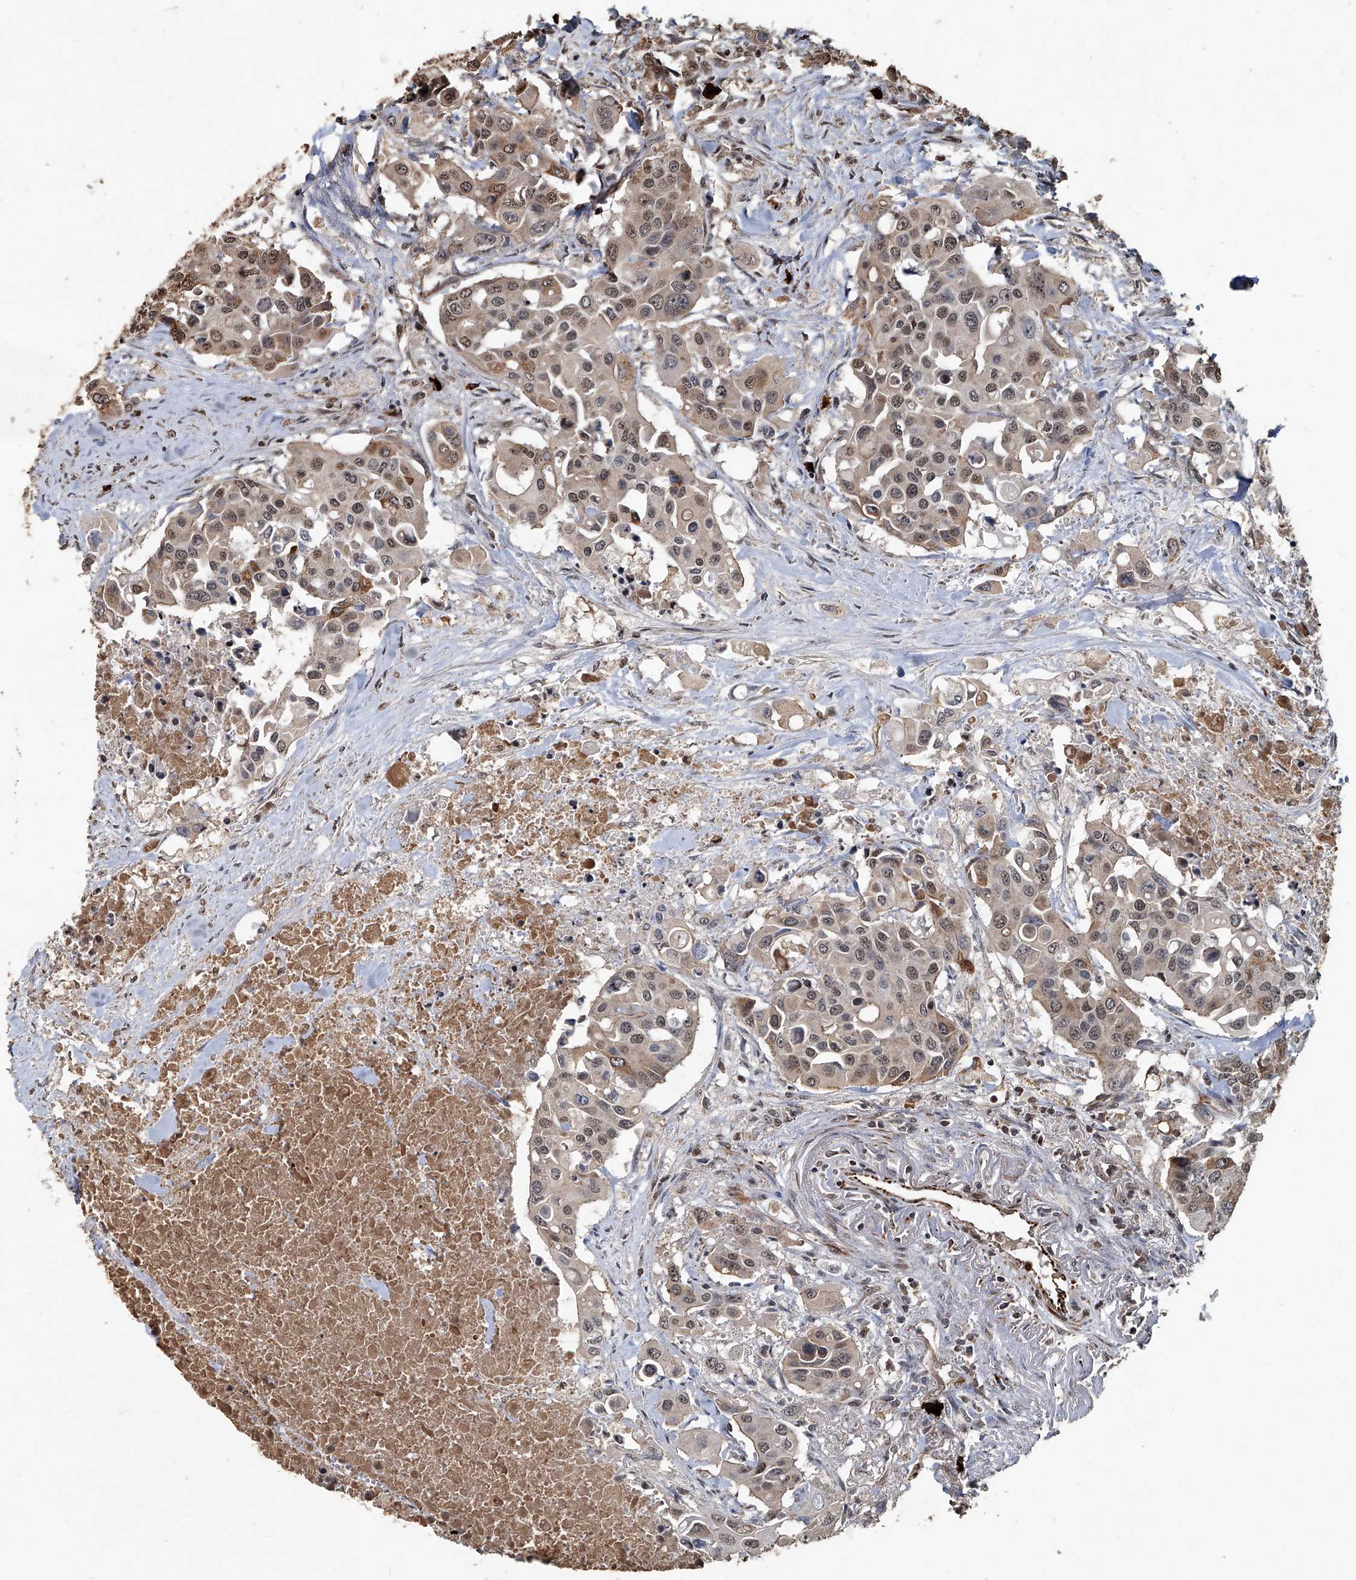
{"staining": {"intensity": "moderate", "quantity": "25%-75%", "location": "cytoplasmic/membranous,nuclear"}, "tissue": "colorectal cancer", "cell_type": "Tumor cells", "image_type": "cancer", "snomed": [{"axis": "morphology", "description": "Adenocarcinoma, NOS"}, {"axis": "topography", "description": "Colon"}], "caption": "Colorectal cancer (adenocarcinoma) stained with a protein marker shows moderate staining in tumor cells.", "gene": "GPR132", "patient": {"sex": "male", "age": 77}}